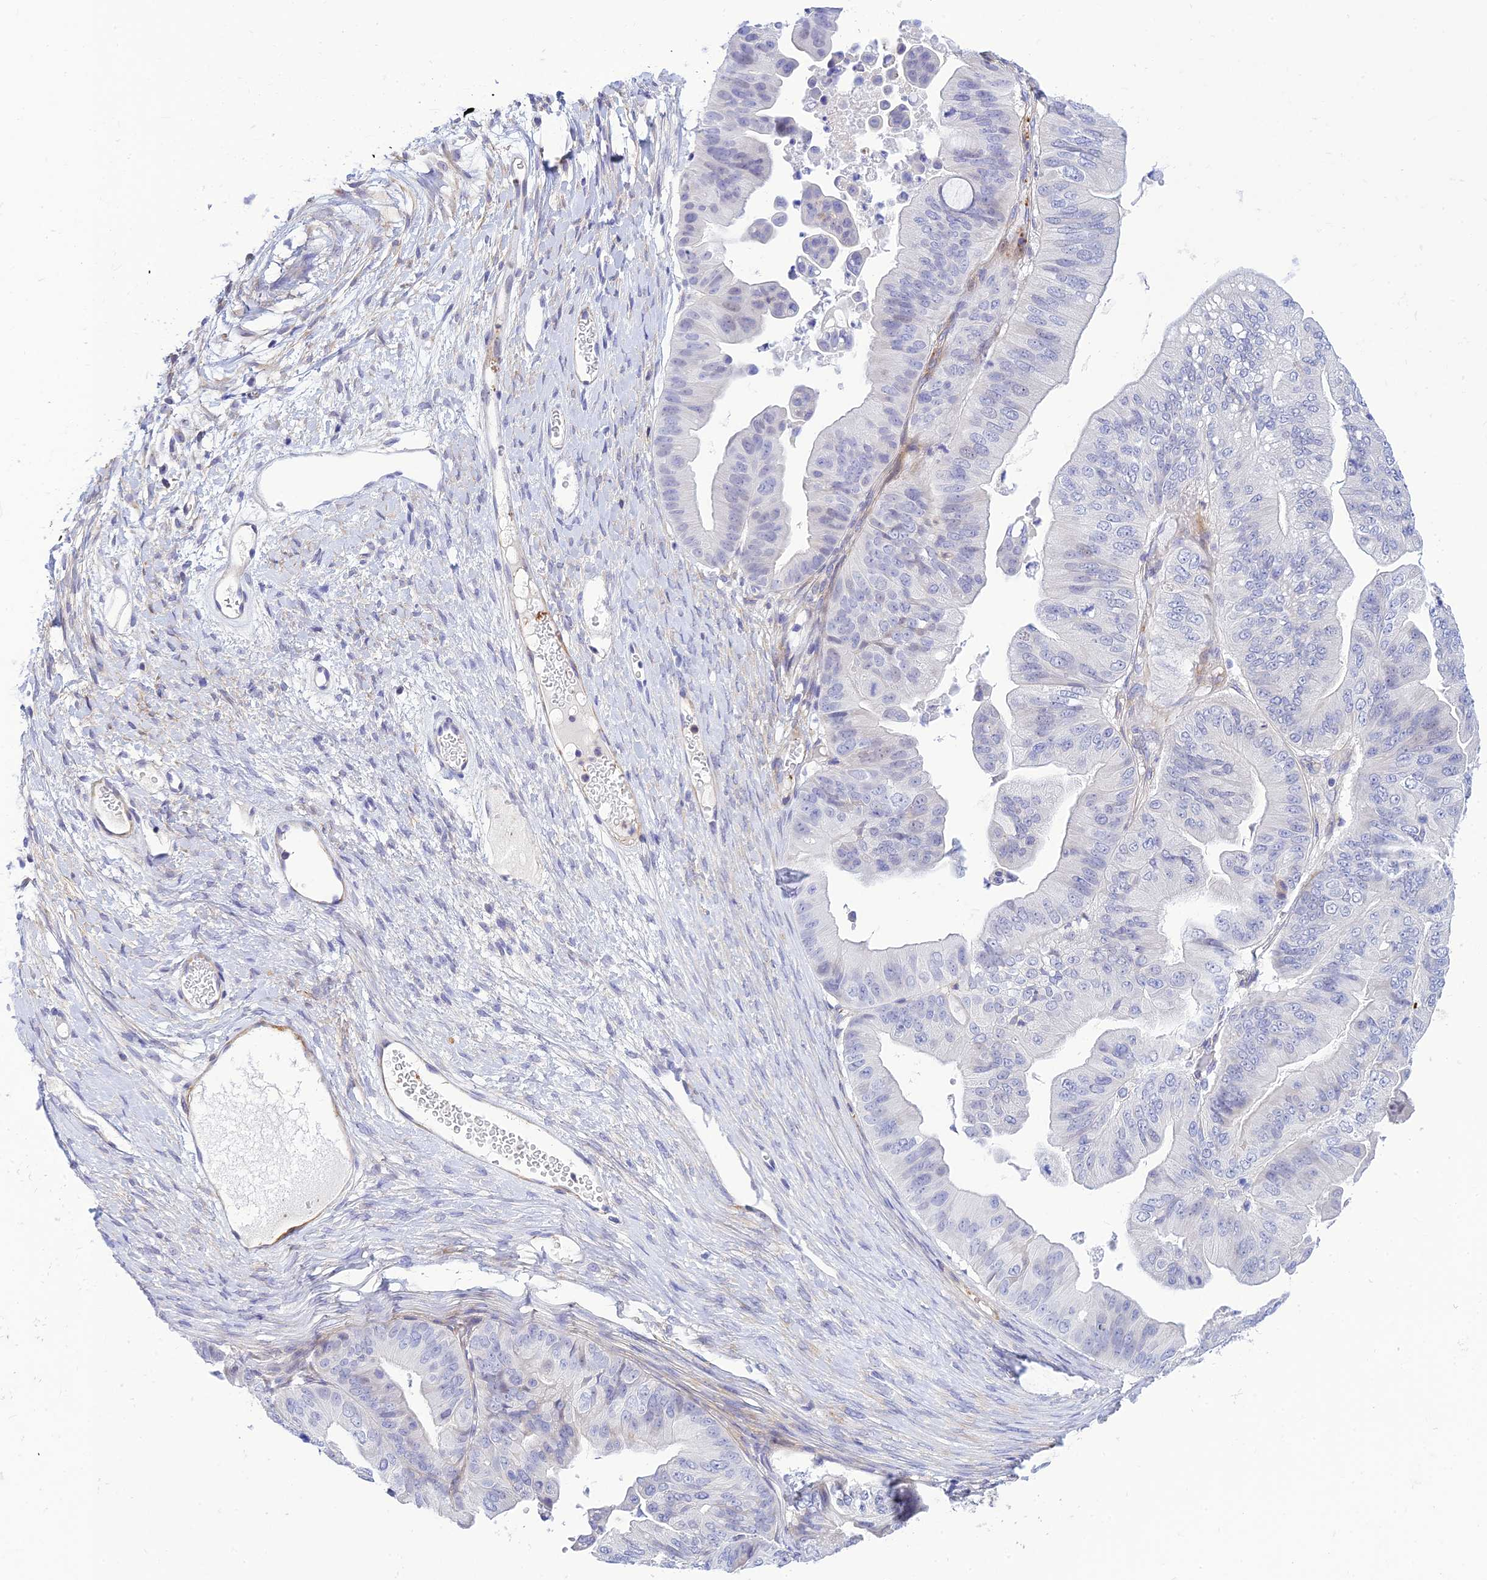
{"staining": {"intensity": "negative", "quantity": "none", "location": "none"}, "tissue": "ovarian cancer", "cell_type": "Tumor cells", "image_type": "cancer", "snomed": [{"axis": "morphology", "description": "Cystadenocarcinoma, mucinous, NOS"}, {"axis": "topography", "description": "Ovary"}], "caption": "Immunohistochemical staining of ovarian cancer (mucinous cystadenocarcinoma) reveals no significant staining in tumor cells.", "gene": "ZDHHC16", "patient": {"sex": "female", "age": 61}}